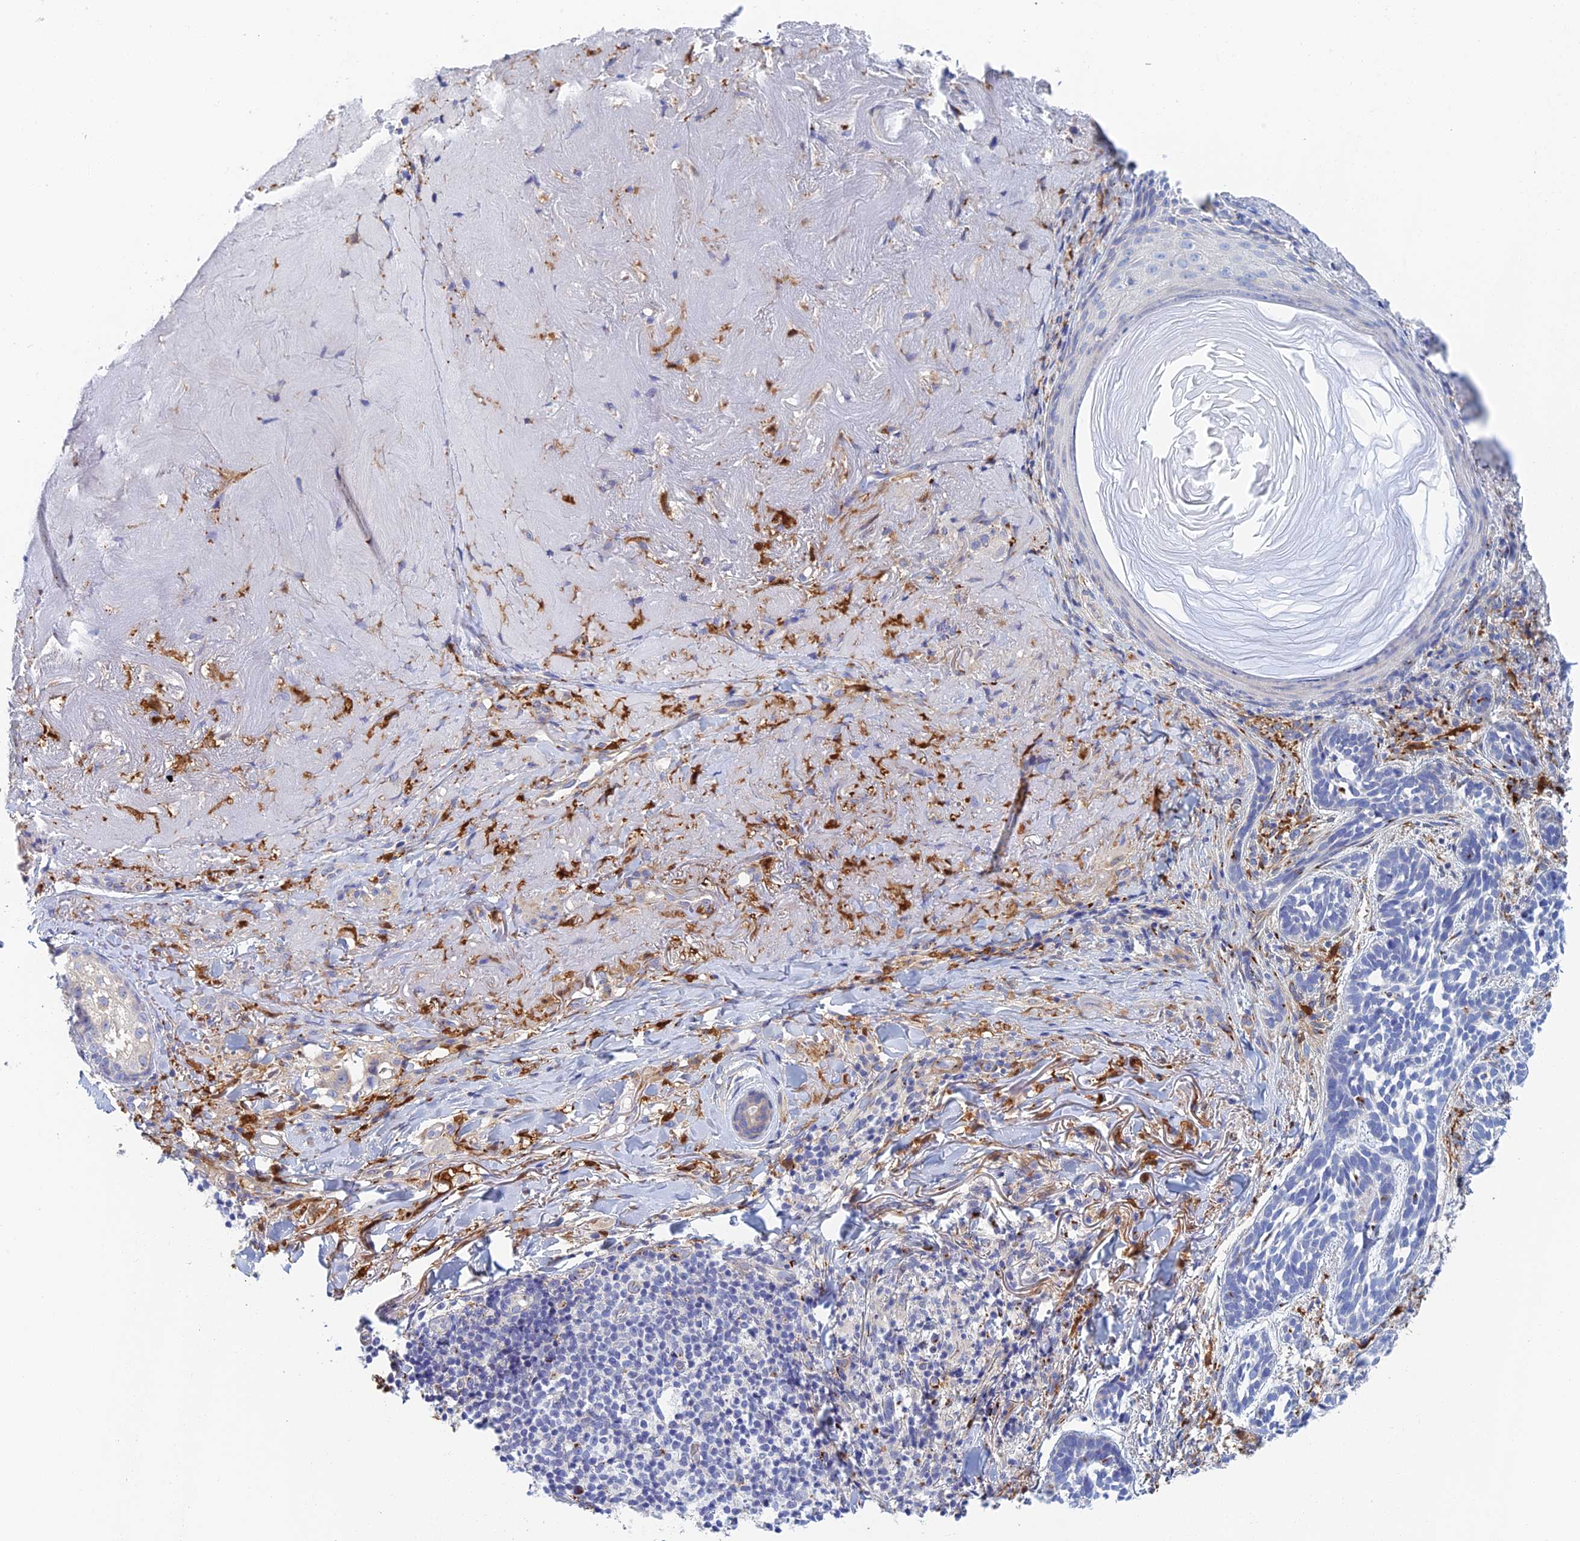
{"staining": {"intensity": "negative", "quantity": "none", "location": "none"}, "tissue": "skin cancer", "cell_type": "Tumor cells", "image_type": "cancer", "snomed": [{"axis": "morphology", "description": "Basal cell carcinoma"}, {"axis": "topography", "description": "Skin"}], "caption": "Immunohistochemical staining of human basal cell carcinoma (skin) reveals no significant expression in tumor cells.", "gene": "SLC24A3", "patient": {"sex": "male", "age": 71}}